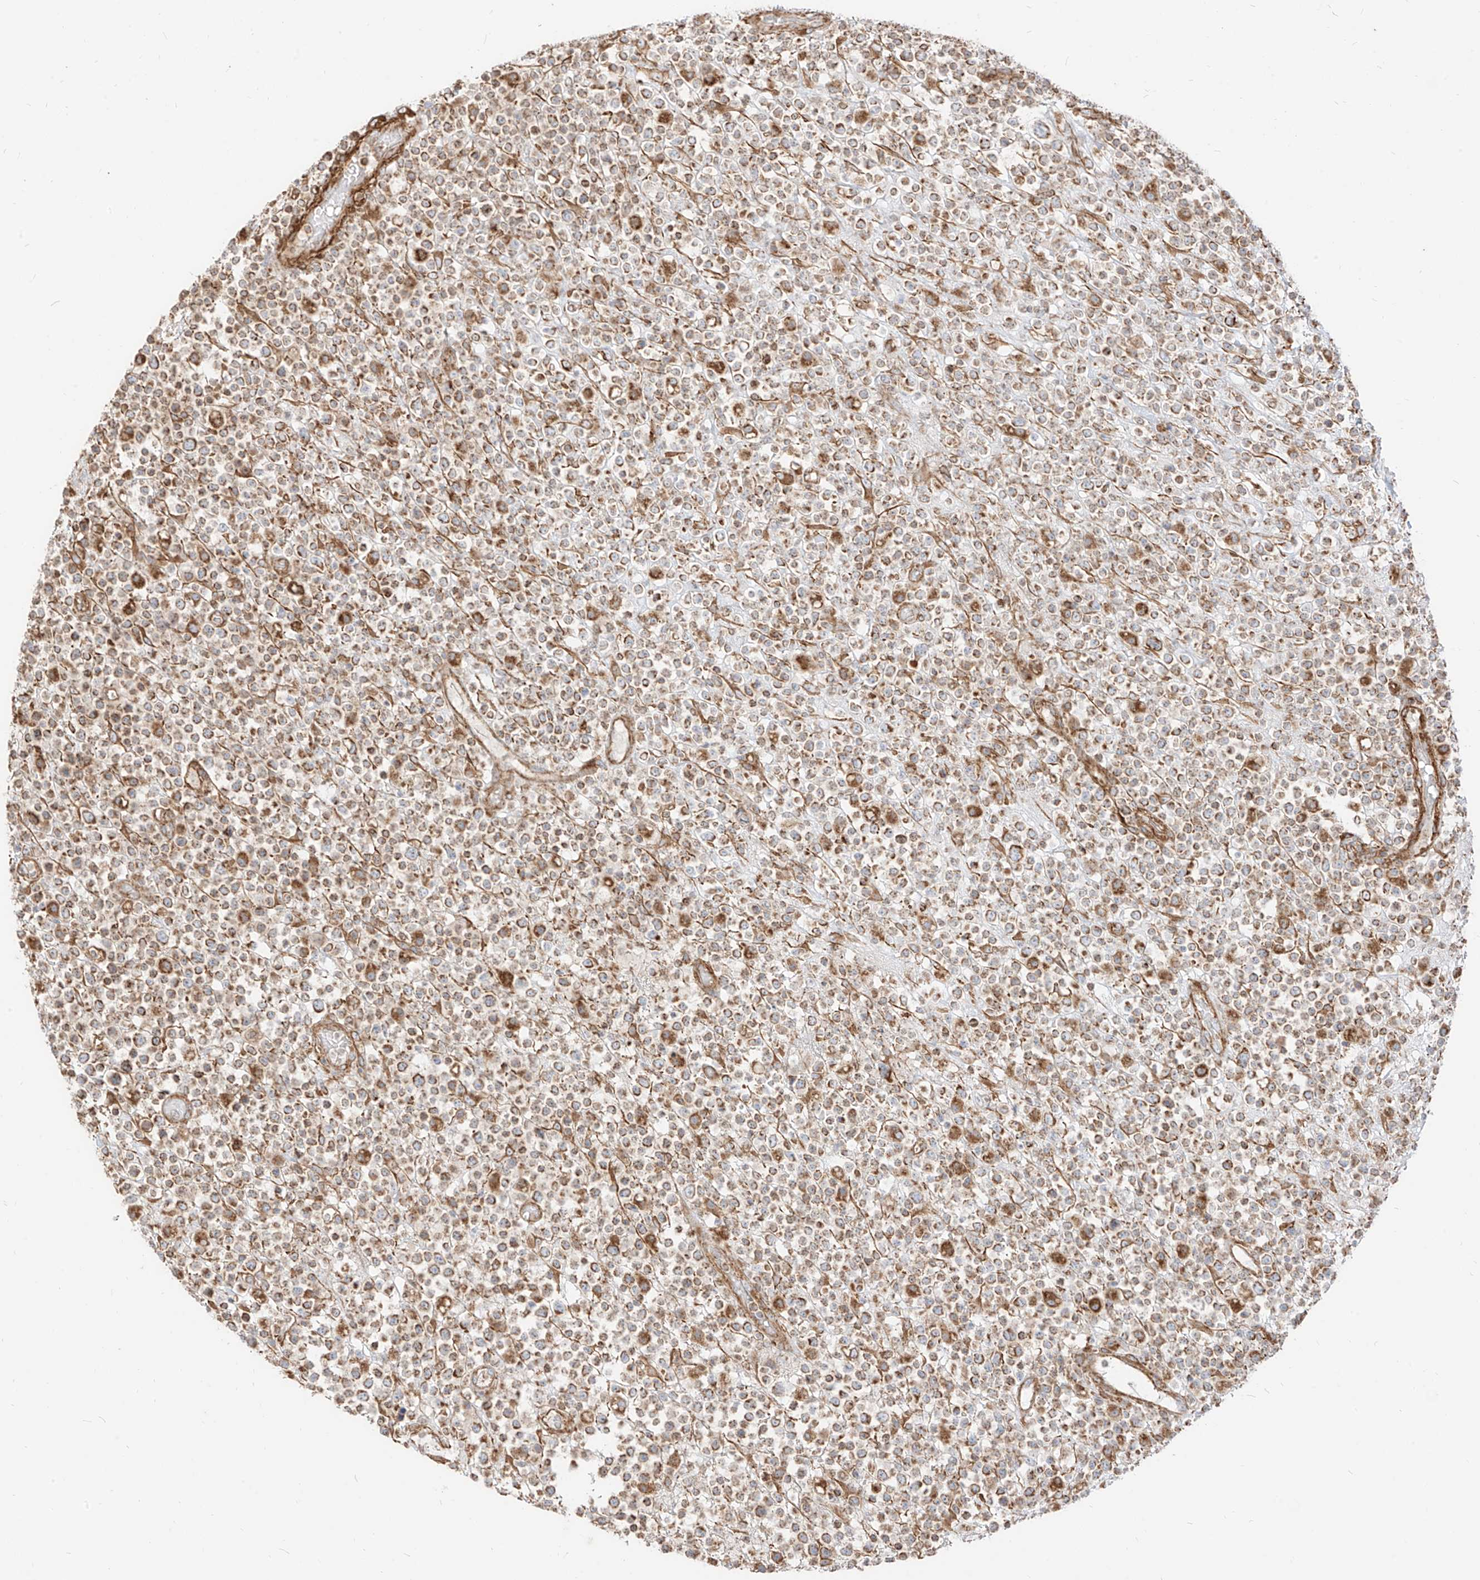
{"staining": {"intensity": "moderate", "quantity": ">75%", "location": "cytoplasmic/membranous"}, "tissue": "lymphoma", "cell_type": "Tumor cells", "image_type": "cancer", "snomed": [{"axis": "morphology", "description": "Malignant lymphoma, non-Hodgkin's type, High grade"}, {"axis": "topography", "description": "Colon"}], "caption": "IHC (DAB (3,3'-diaminobenzidine)) staining of lymphoma demonstrates moderate cytoplasmic/membranous protein positivity in about >75% of tumor cells.", "gene": "PLCL1", "patient": {"sex": "female", "age": 53}}